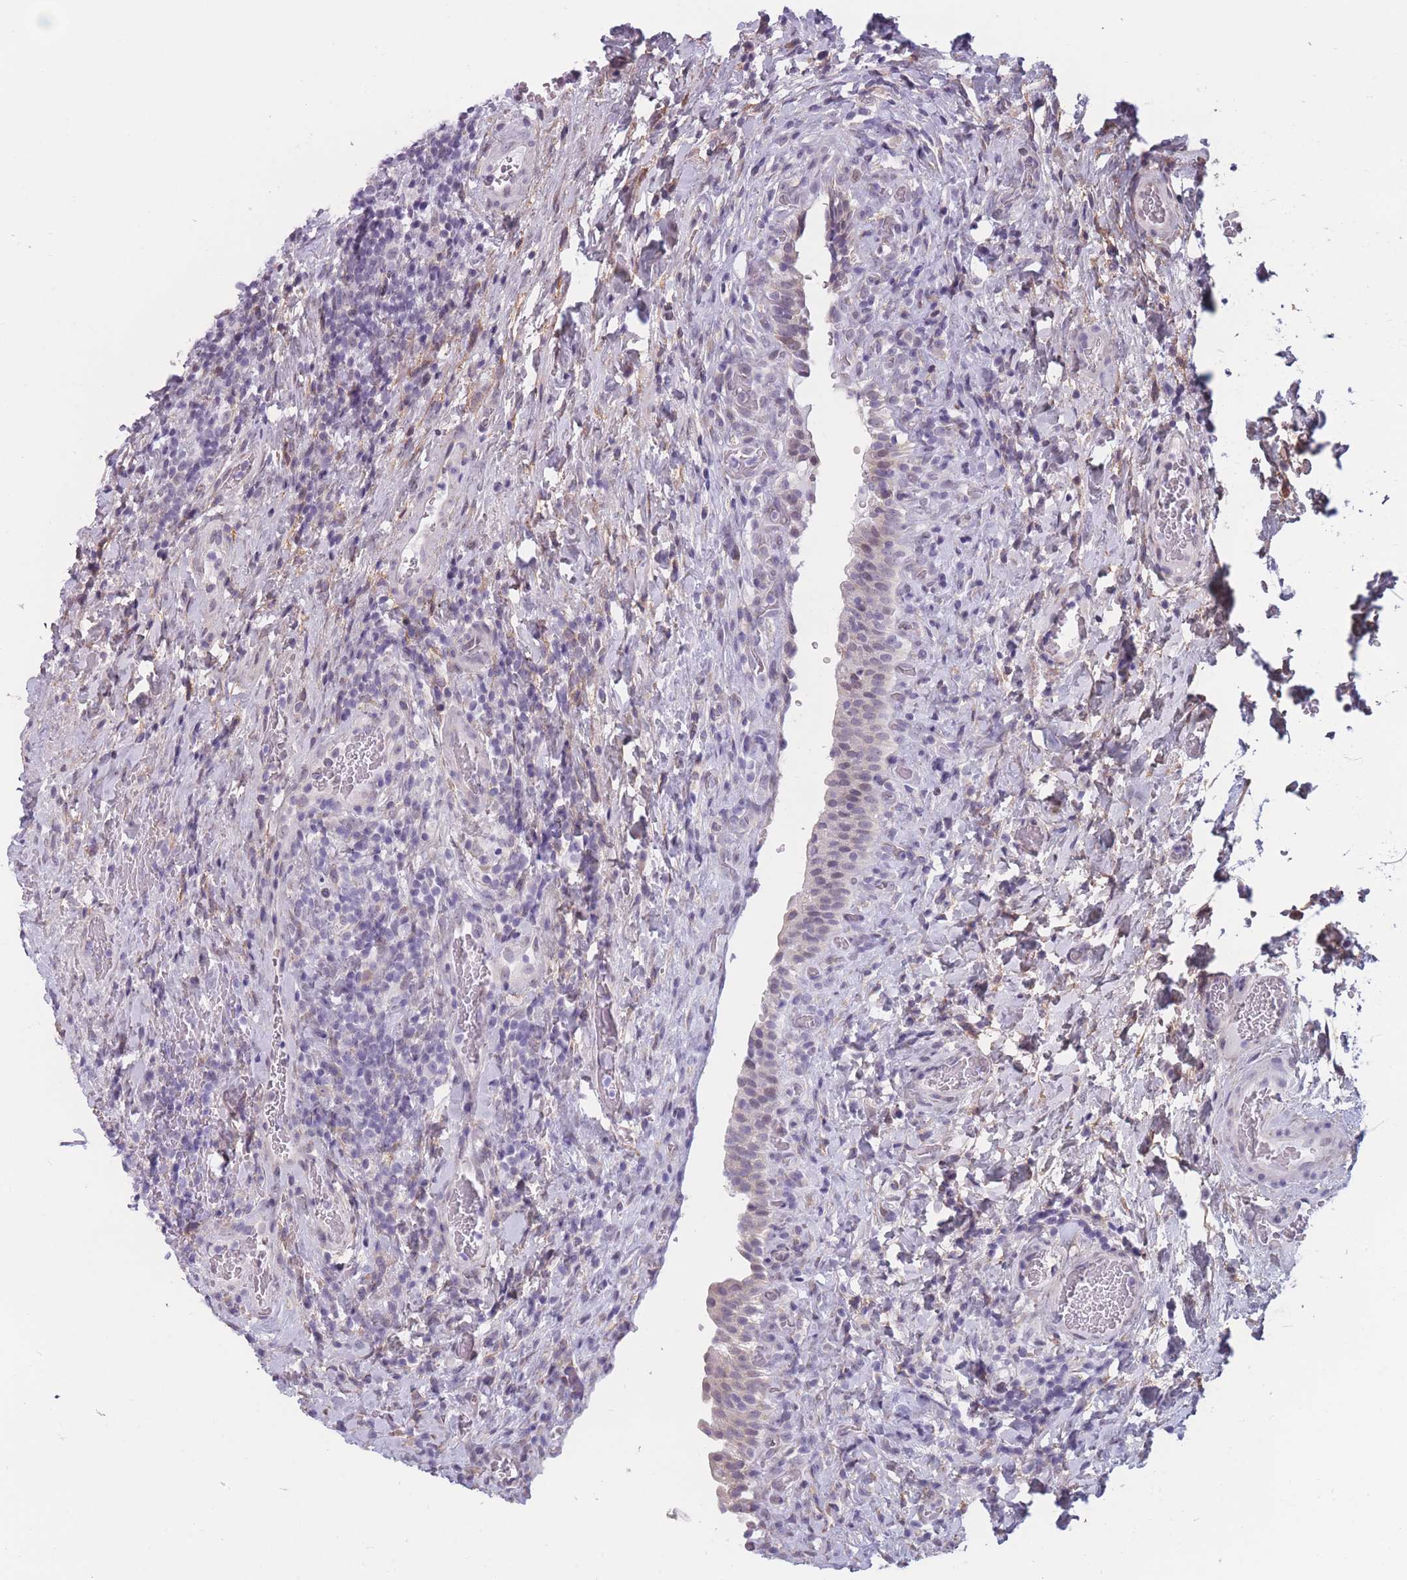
{"staining": {"intensity": "weak", "quantity": "<25%", "location": "cytoplasmic/membranous,nuclear"}, "tissue": "urinary bladder", "cell_type": "Urothelial cells", "image_type": "normal", "snomed": [{"axis": "morphology", "description": "Normal tissue, NOS"}, {"axis": "morphology", "description": "Inflammation, NOS"}, {"axis": "topography", "description": "Urinary bladder"}], "caption": "Immunohistochemistry (IHC) of benign human urinary bladder demonstrates no positivity in urothelial cells. (IHC, brightfield microscopy, high magnification).", "gene": "COL27A1", "patient": {"sex": "male", "age": 64}}